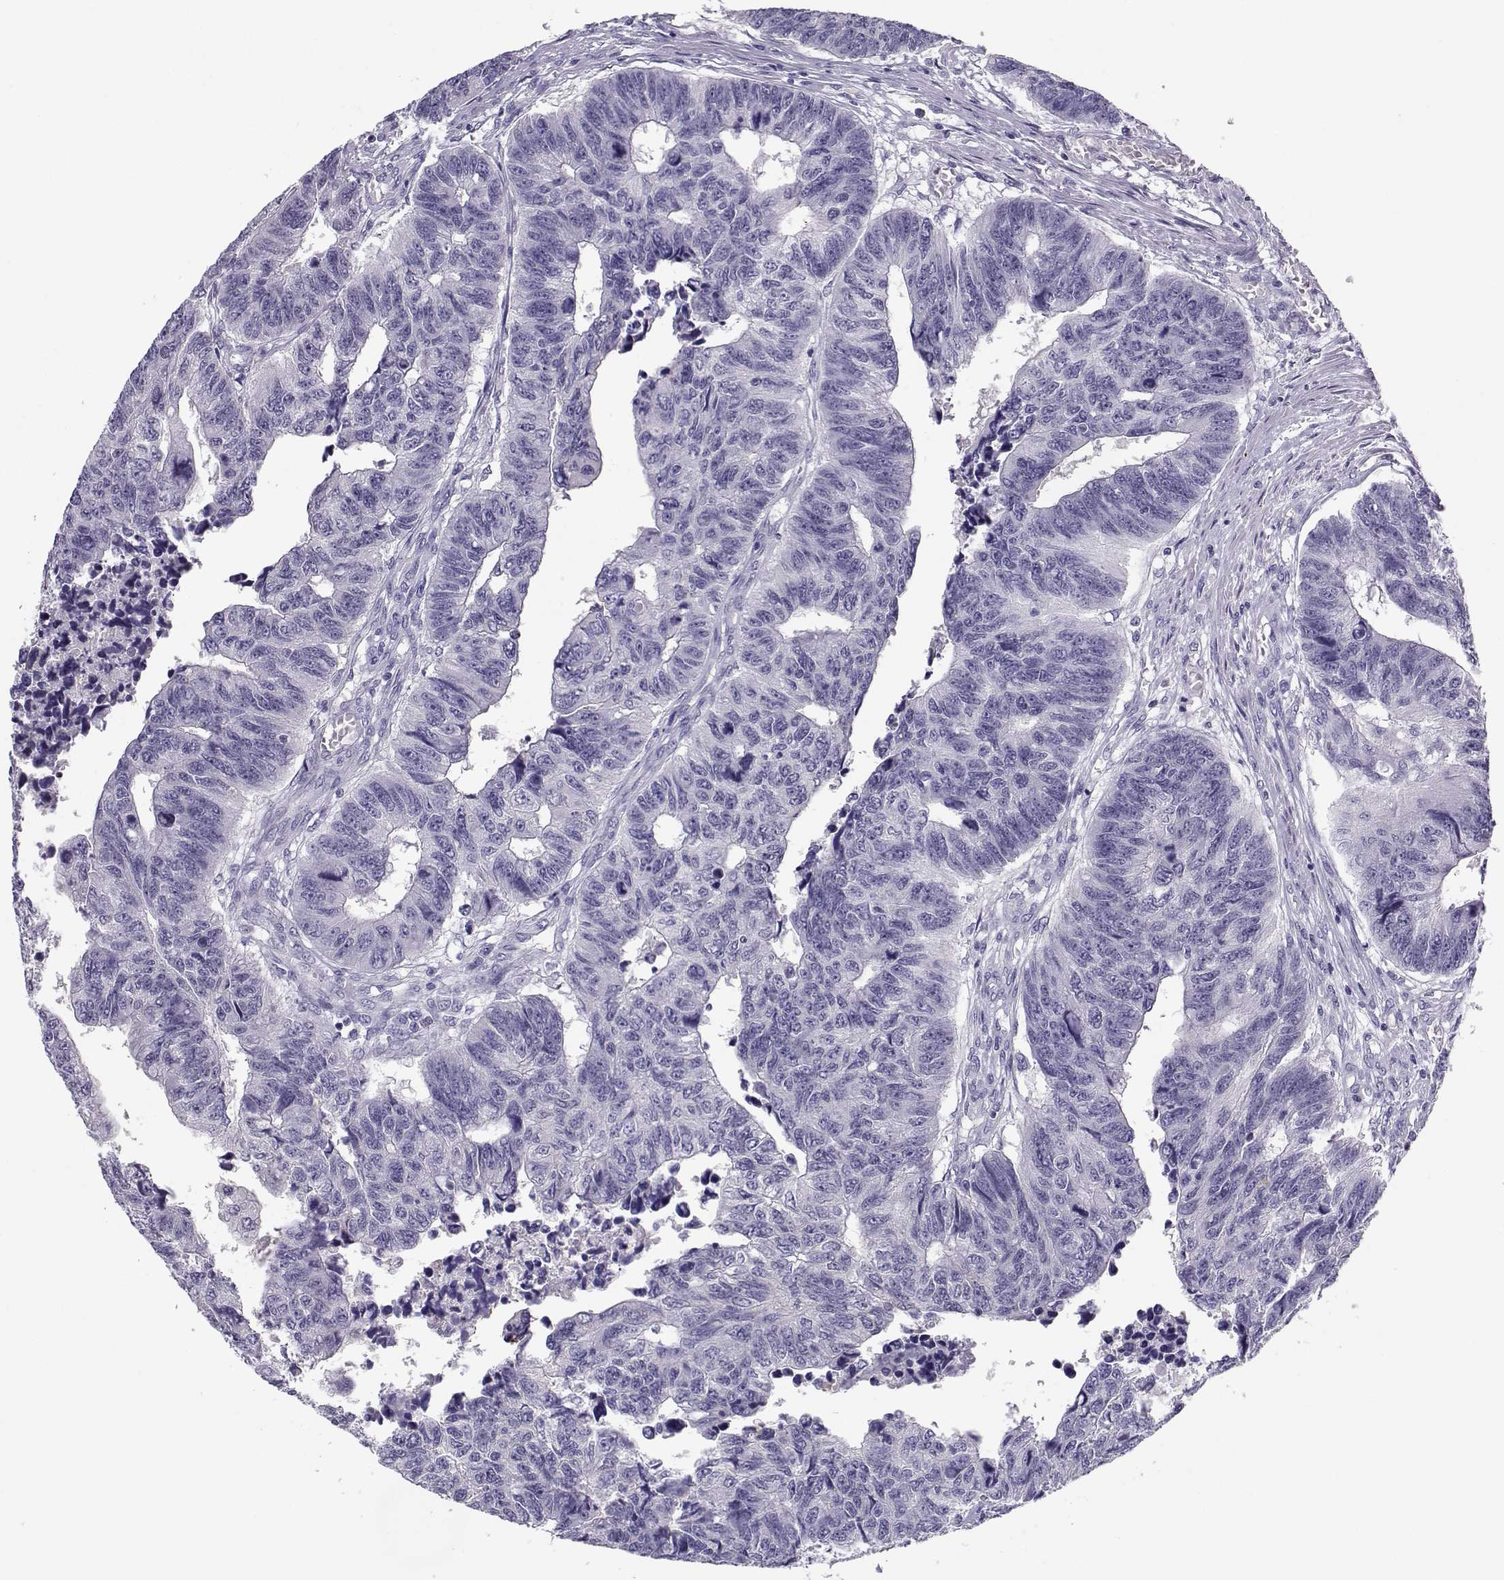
{"staining": {"intensity": "negative", "quantity": "none", "location": "none"}, "tissue": "colorectal cancer", "cell_type": "Tumor cells", "image_type": "cancer", "snomed": [{"axis": "morphology", "description": "Adenocarcinoma, NOS"}, {"axis": "topography", "description": "Rectum"}], "caption": "The photomicrograph shows no significant expression in tumor cells of colorectal cancer. (Stains: DAB (3,3'-diaminobenzidine) immunohistochemistry with hematoxylin counter stain, Microscopy: brightfield microscopy at high magnification).", "gene": "CFAP77", "patient": {"sex": "female", "age": 85}}